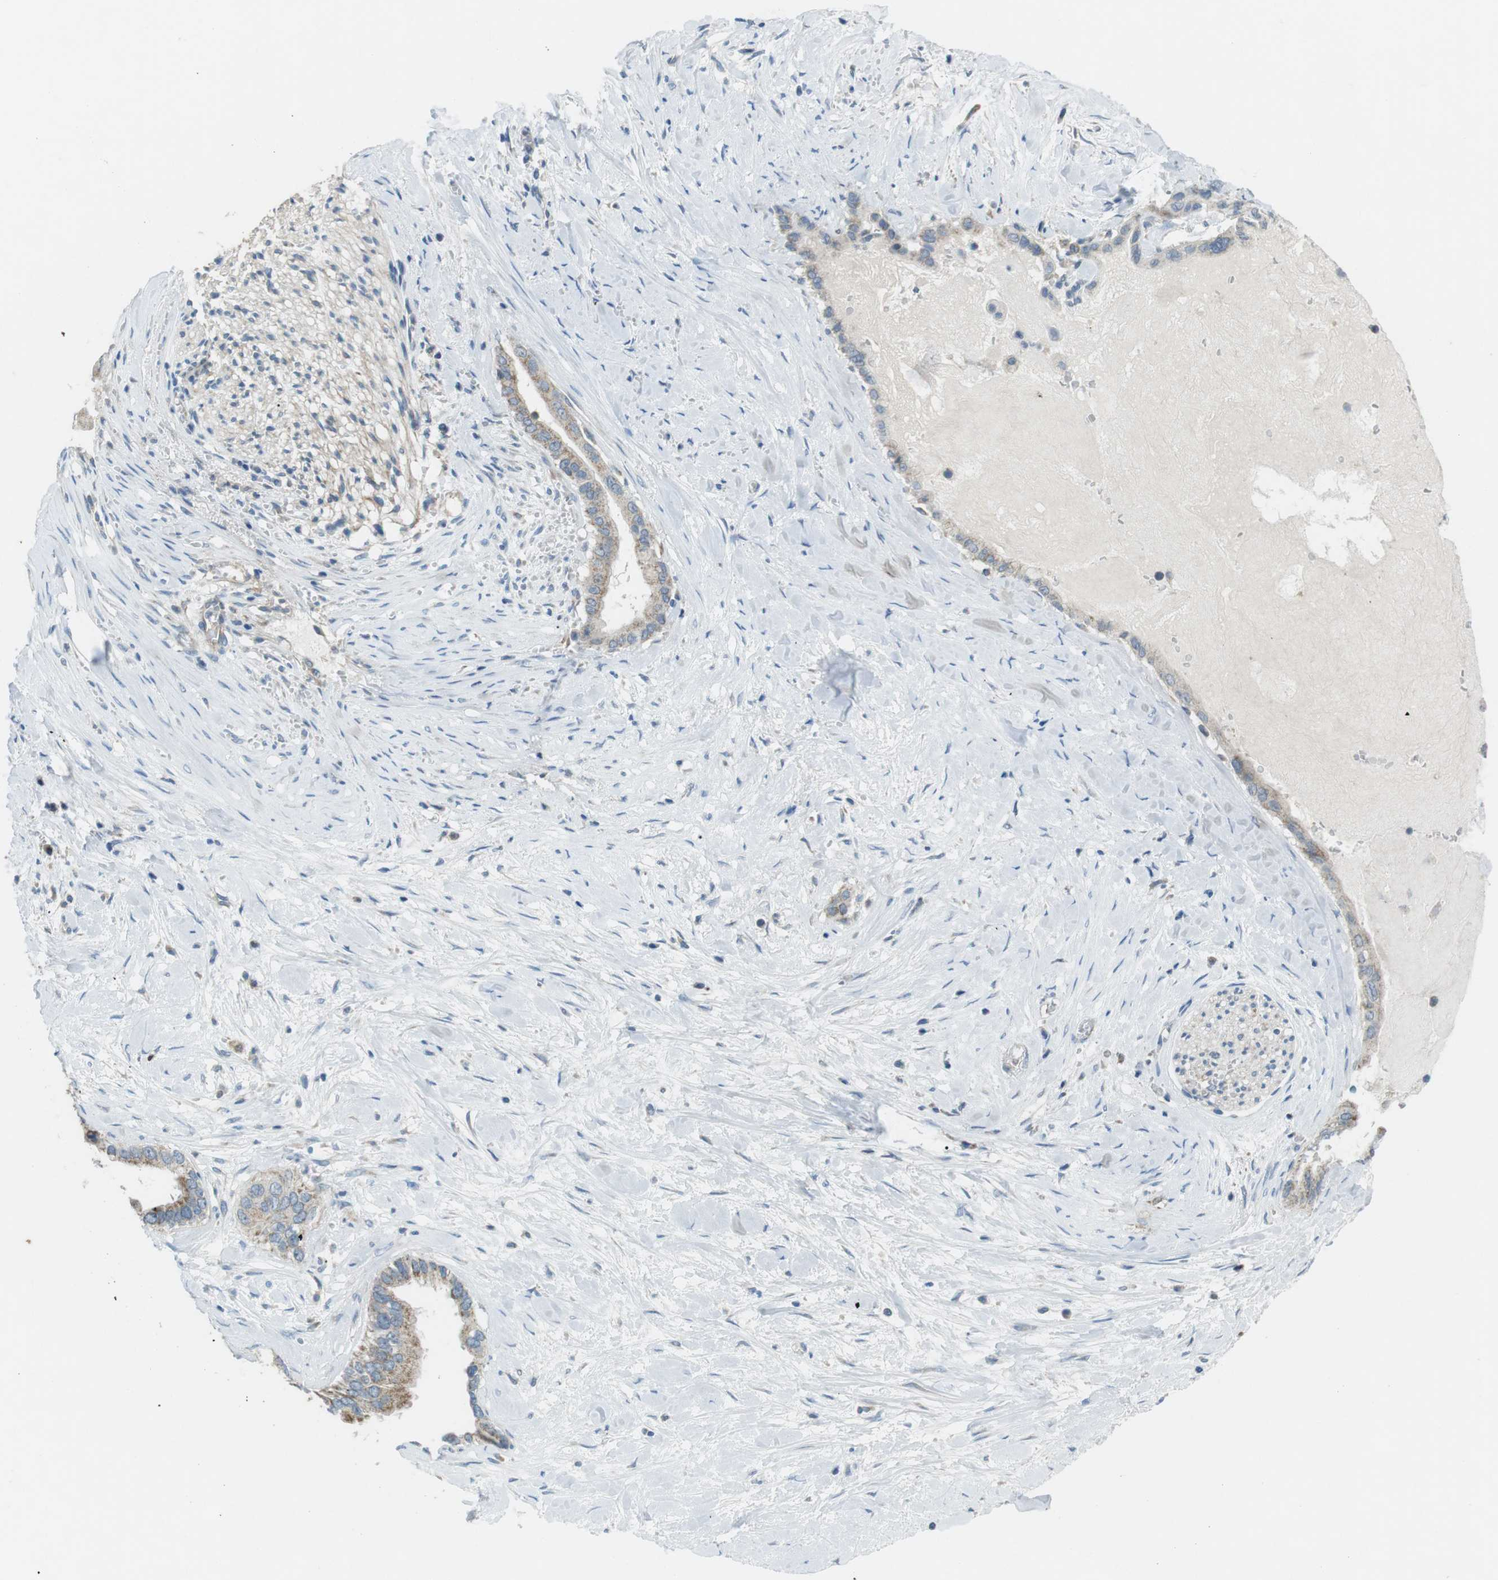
{"staining": {"intensity": "moderate", "quantity": "<25%", "location": "cytoplasmic/membranous"}, "tissue": "pancreatic cancer", "cell_type": "Tumor cells", "image_type": "cancer", "snomed": [{"axis": "morphology", "description": "Adenocarcinoma, NOS"}, {"axis": "topography", "description": "Pancreas"}], "caption": "About <25% of tumor cells in human pancreatic cancer (adenocarcinoma) reveal moderate cytoplasmic/membranous protein expression as visualized by brown immunohistochemical staining.", "gene": "BACE1", "patient": {"sex": "male", "age": 55}}